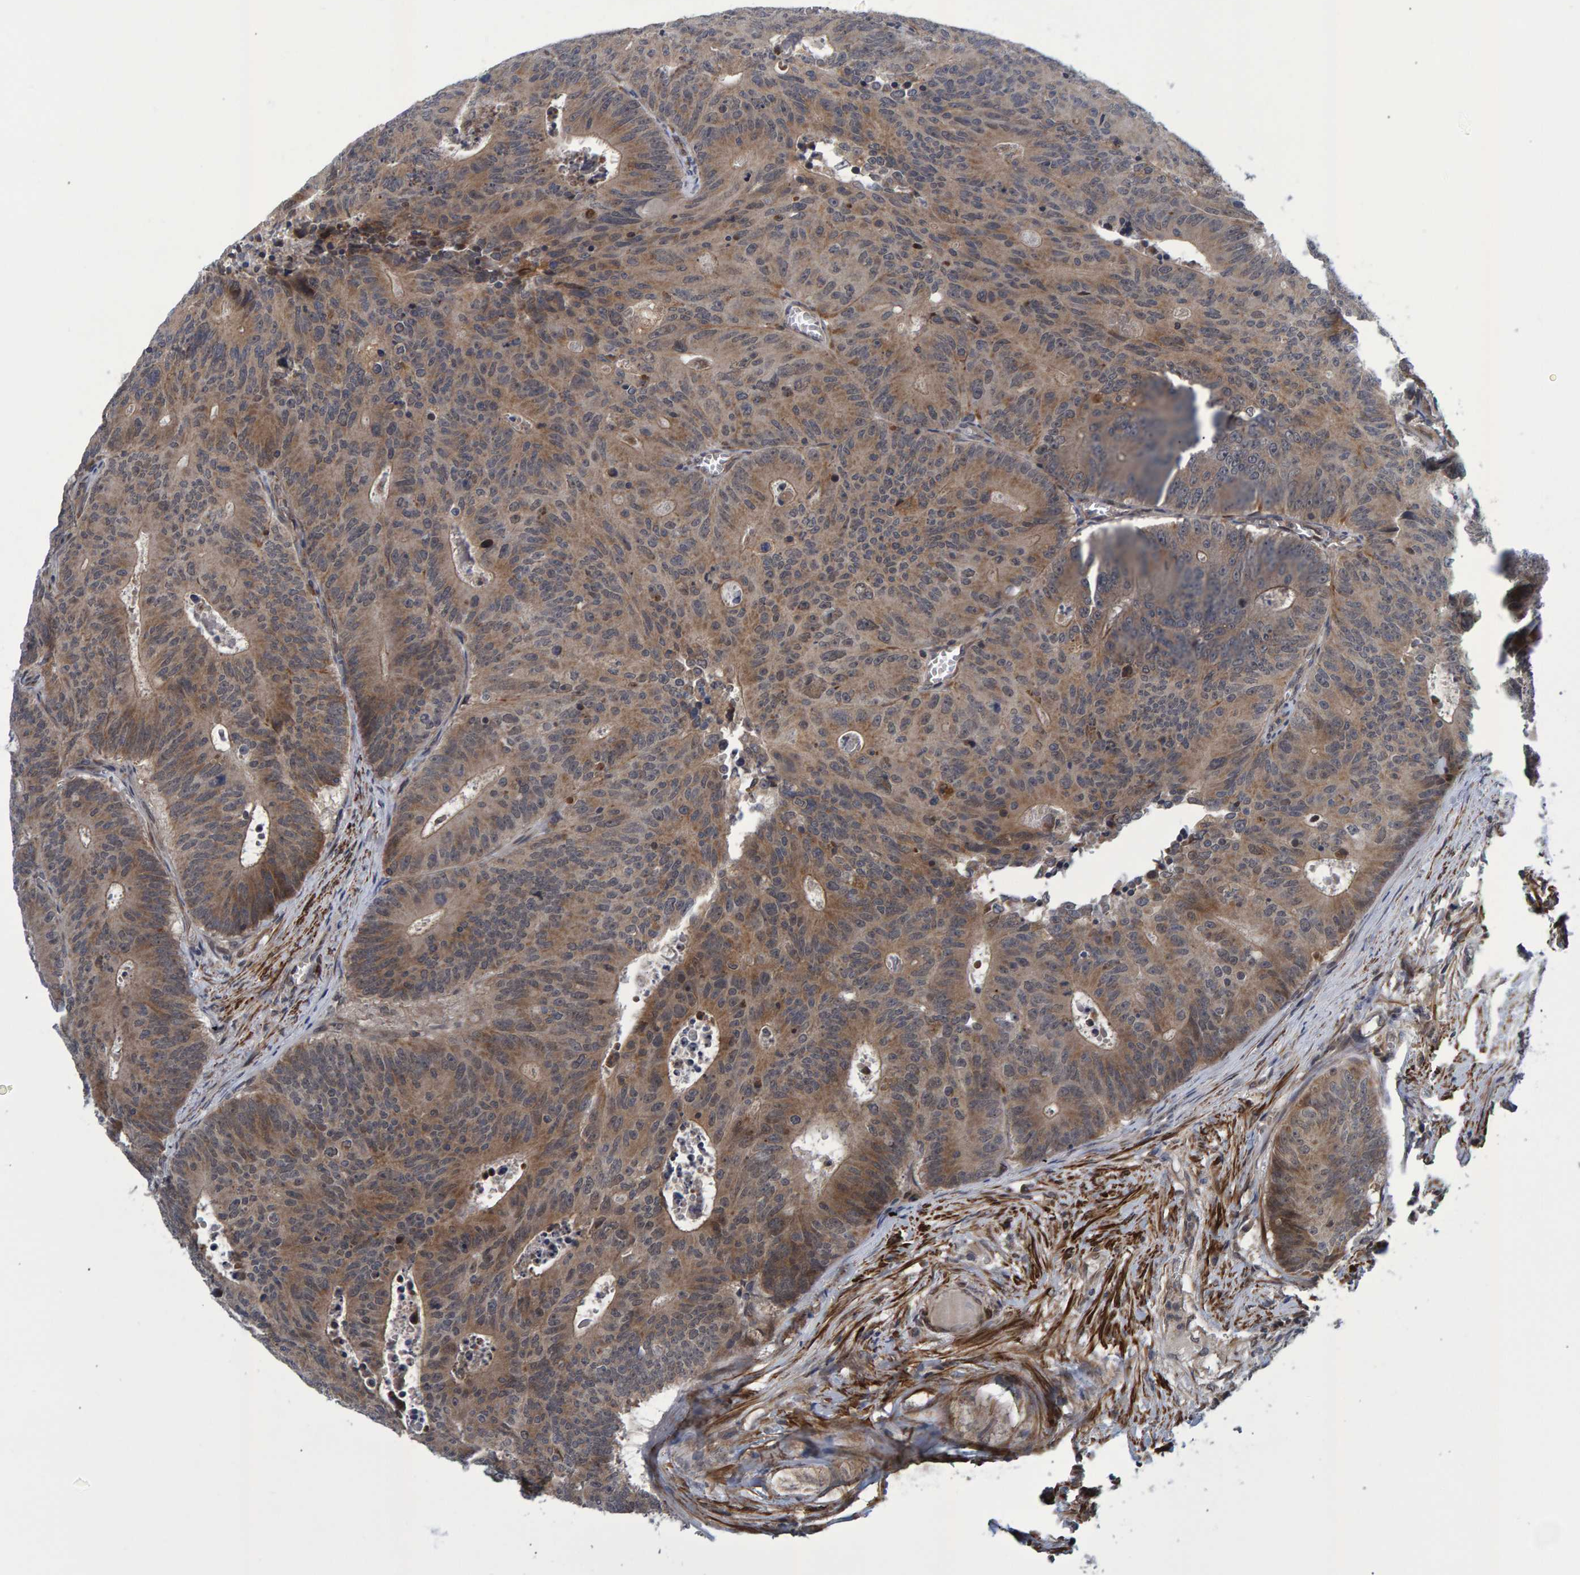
{"staining": {"intensity": "moderate", "quantity": ">75%", "location": "cytoplasmic/membranous"}, "tissue": "colorectal cancer", "cell_type": "Tumor cells", "image_type": "cancer", "snomed": [{"axis": "morphology", "description": "Adenocarcinoma, NOS"}, {"axis": "topography", "description": "Colon"}], "caption": "Brown immunohistochemical staining in human colorectal cancer demonstrates moderate cytoplasmic/membranous positivity in approximately >75% of tumor cells. (DAB (3,3'-diaminobenzidine) = brown stain, brightfield microscopy at high magnification).", "gene": "ATP6V1H", "patient": {"sex": "male", "age": 87}}